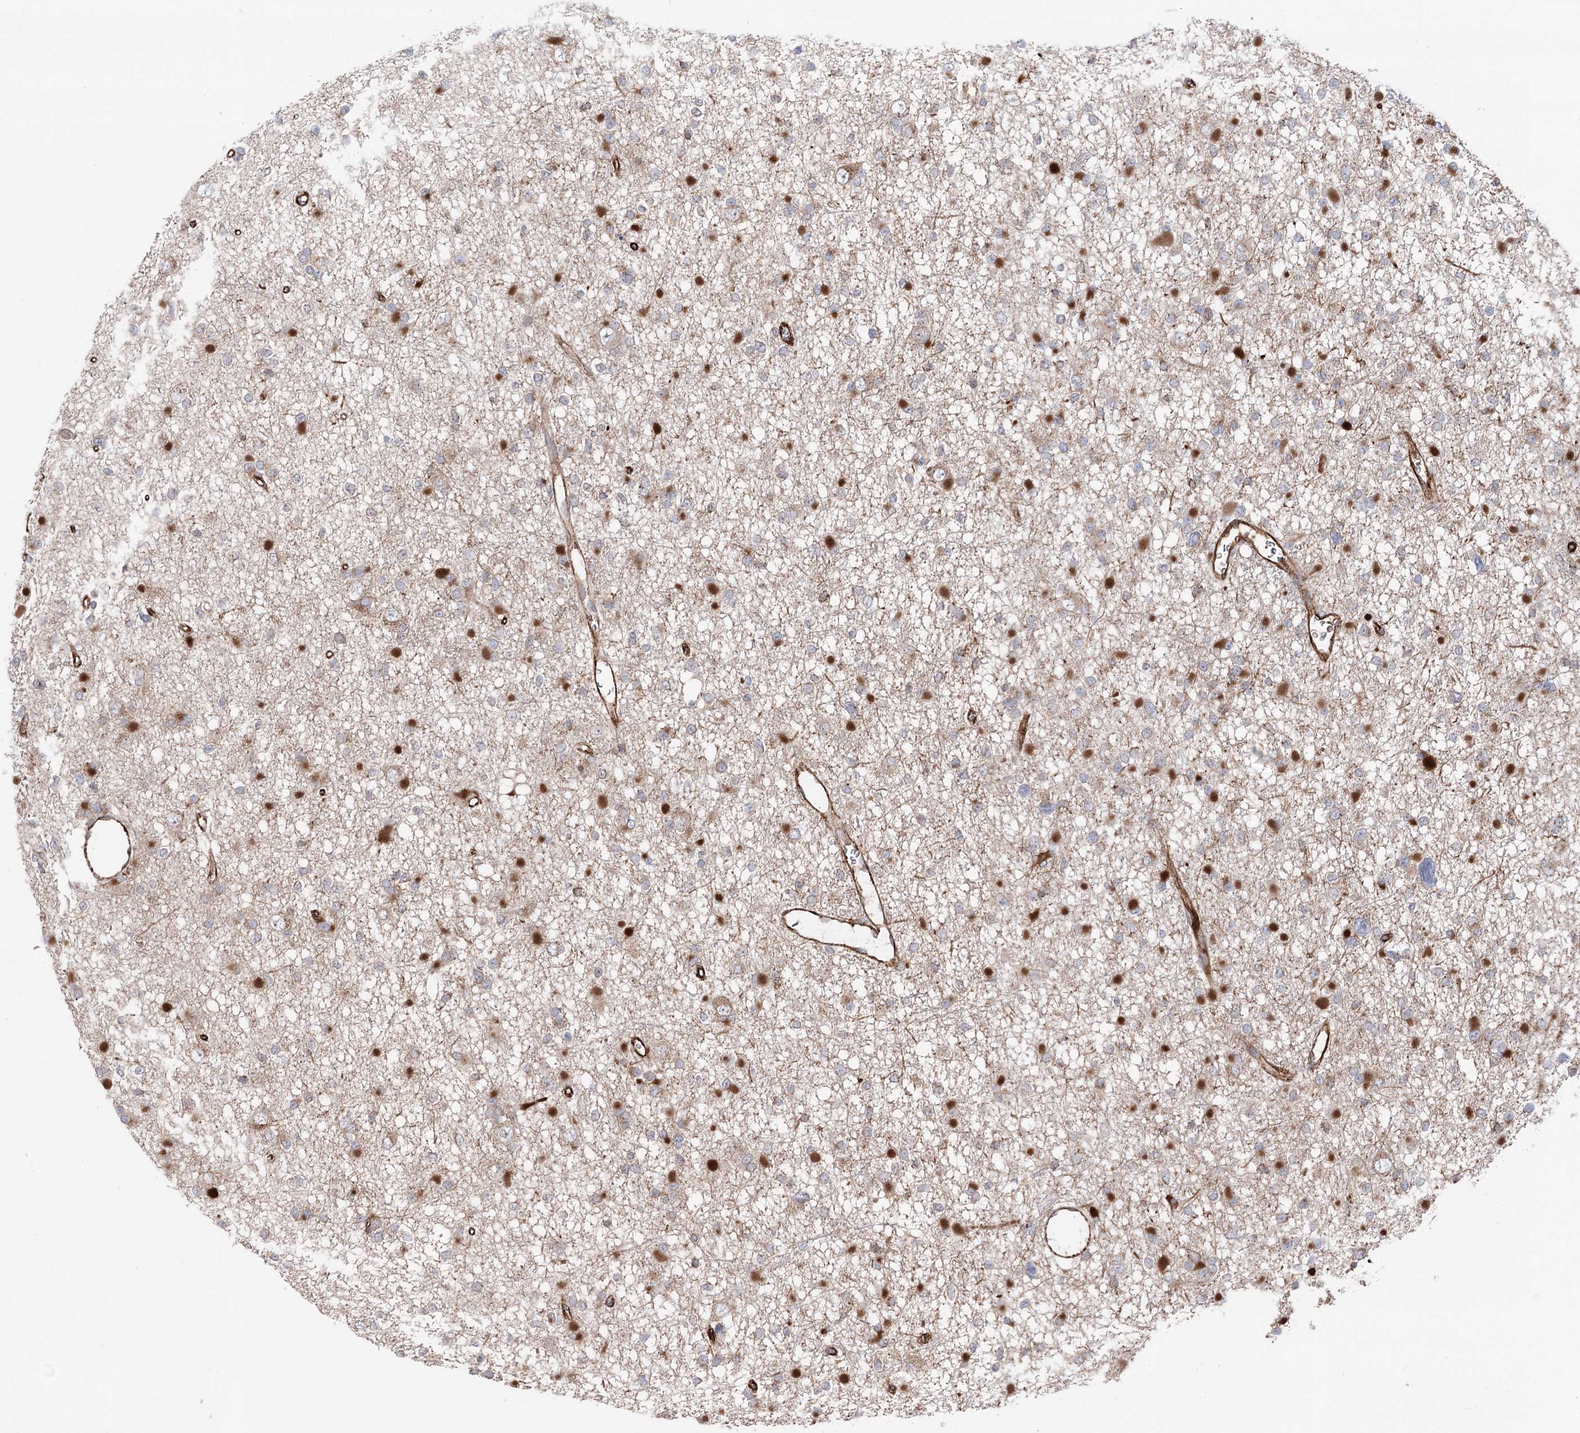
{"staining": {"intensity": "negative", "quantity": "none", "location": "none"}, "tissue": "glioma", "cell_type": "Tumor cells", "image_type": "cancer", "snomed": [{"axis": "morphology", "description": "Glioma, malignant, Low grade"}, {"axis": "topography", "description": "Brain"}], "caption": "Tumor cells are negative for brown protein staining in glioma.", "gene": "MIB1", "patient": {"sex": "female", "age": 22}}